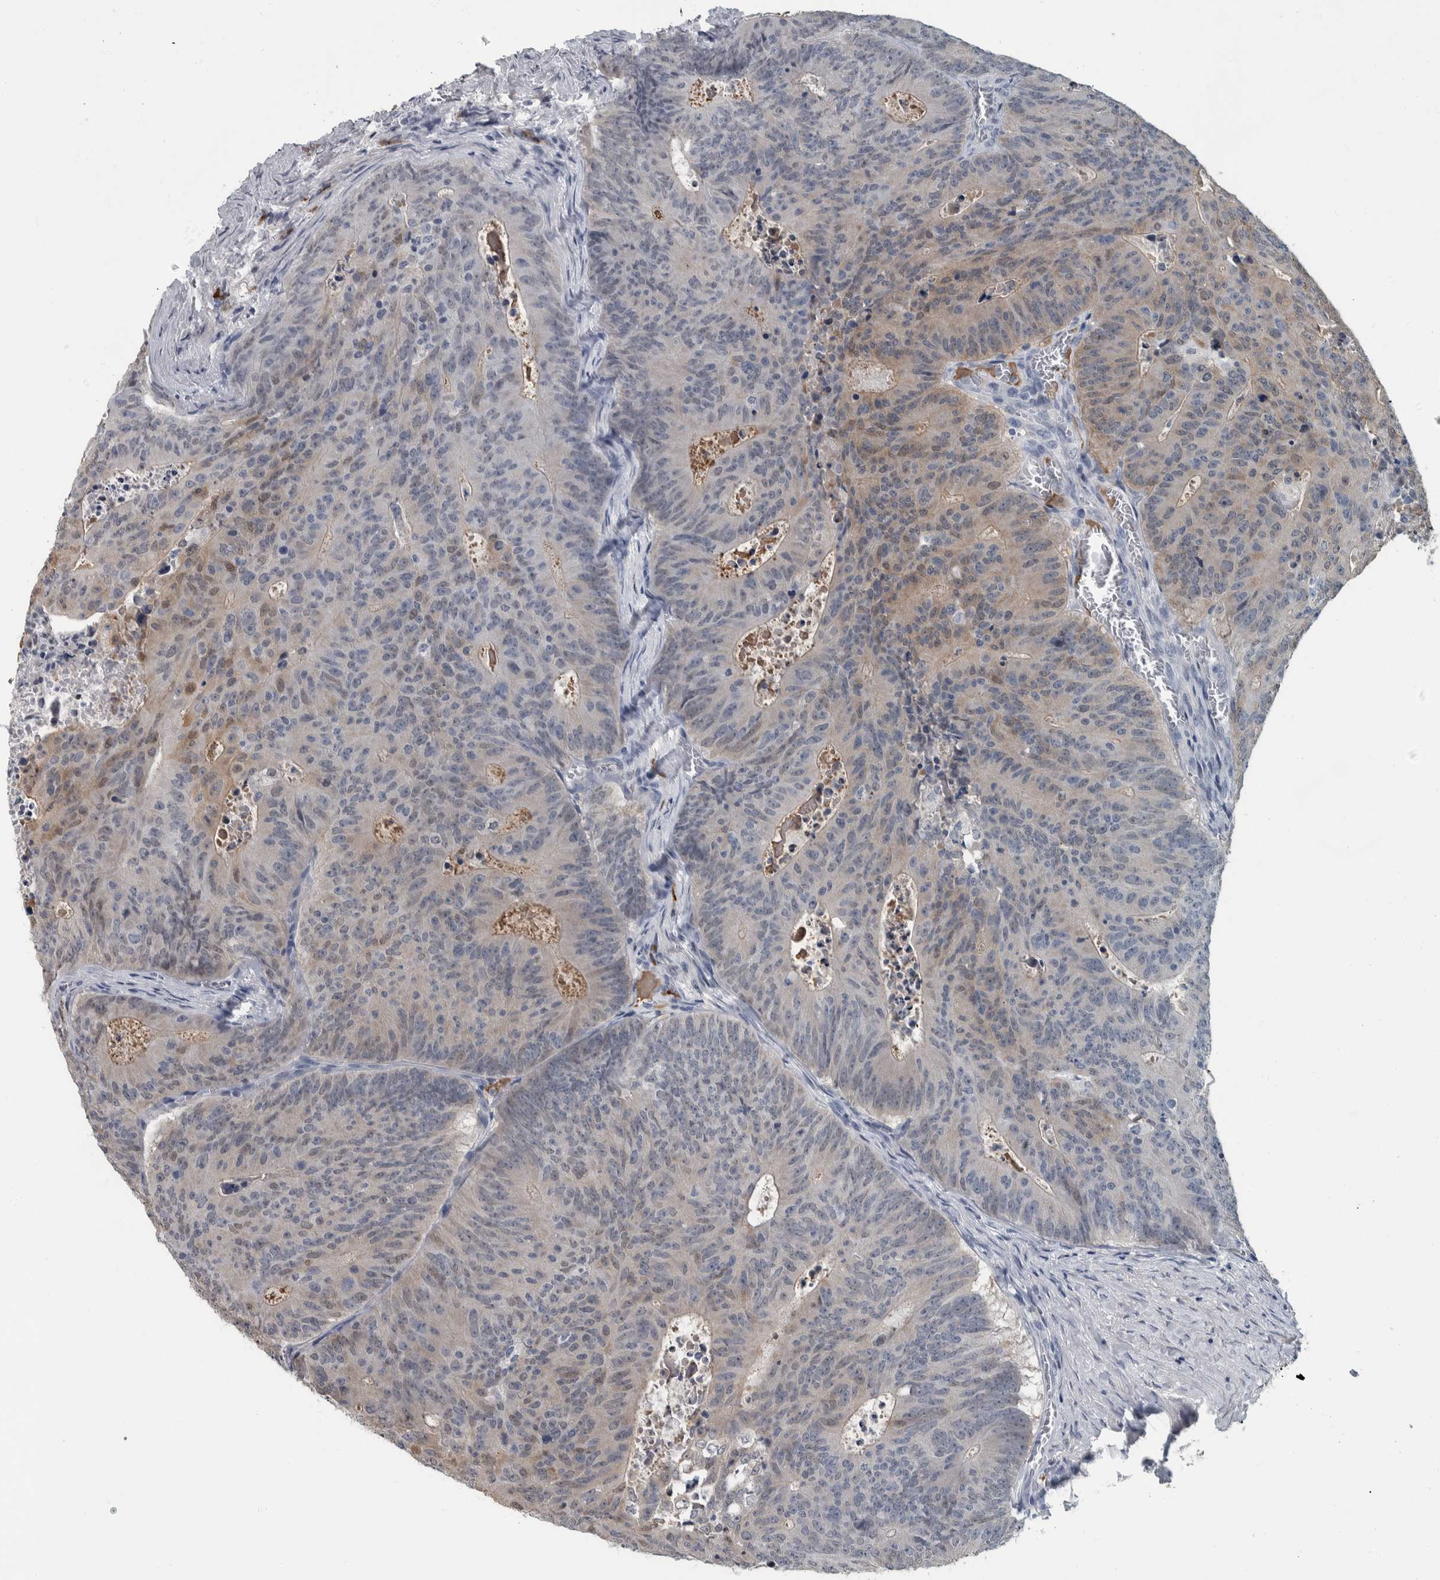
{"staining": {"intensity": "weak", "quantity": "<25%", "location": "cytoplasmic/membranous,nuclear"}, "tissue": "colorectal cancer", "cell_type": "Tumor cells", "image_type": "cancer", "snomed": [{"axis": "morphology", "description": "Adenocarcinoma, NOS"}, {"axis": "topography", "description": "Colon"}], "caption": "Tumor cells are negative for protein expression in human colorectal cancer. (DAB (3,3'-diaminobenzidine) immunohistochemistry with hematoxylin counter stain).", "gene": "CAVIN4", "patient": {"sex": "male", "age": 87}}